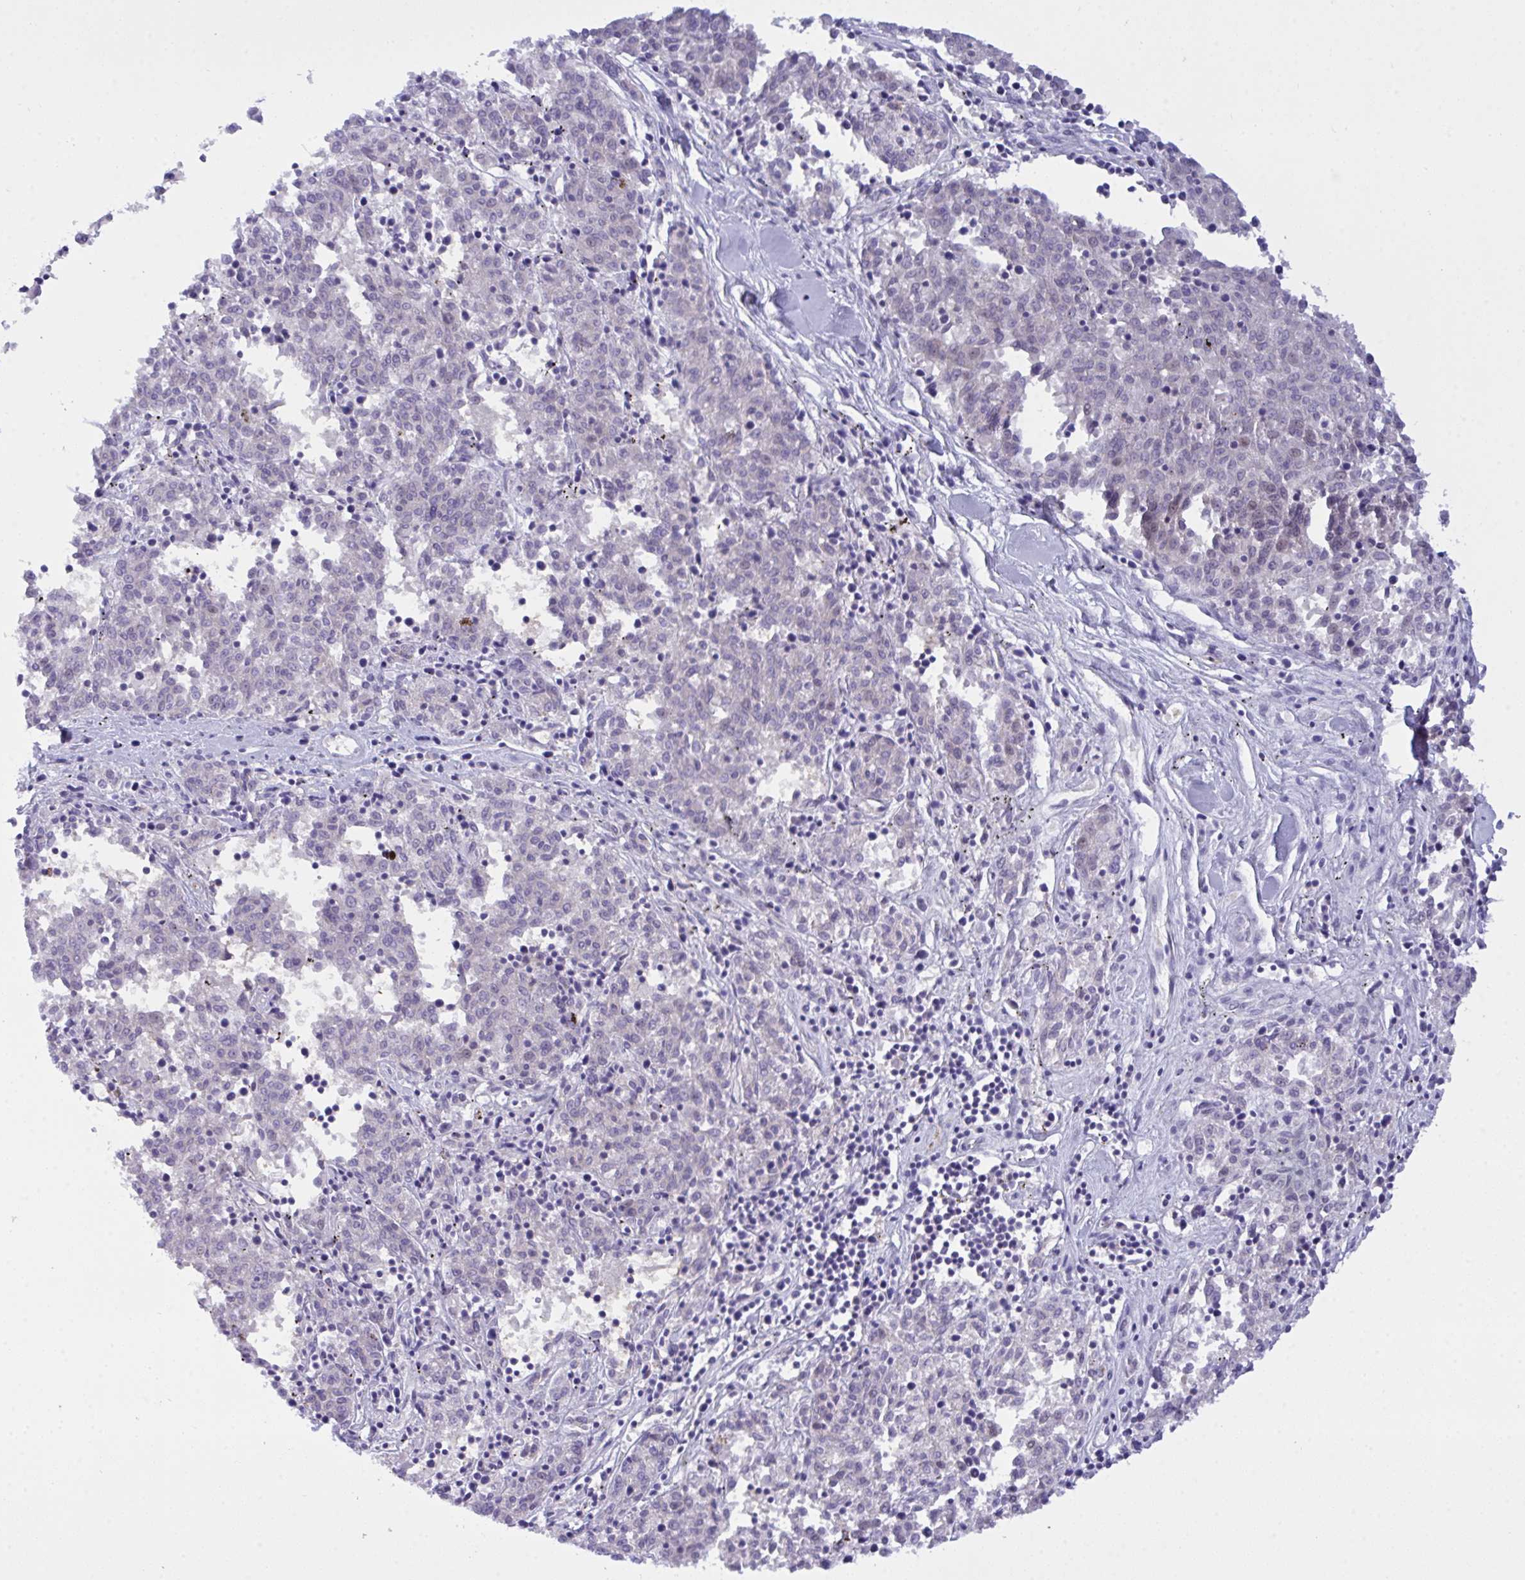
{"staining": {"intensity": "negative", "quantity": "none", "location": "none"}, "tissue": "melanoma", "cell_type": "Tumor cells", "image_type": "cancer", "snomed": [{"axis": "morphology", "description": "Malignant melanoma, NOS"}, {"axis": "topography", "description": "Skin"}], "caption": "Protein analysis of malignant melanoma reveals no significant positivity in tumor cells.", "gene": "ZNF554", "patient": {"sex": "female", "age": 72}}